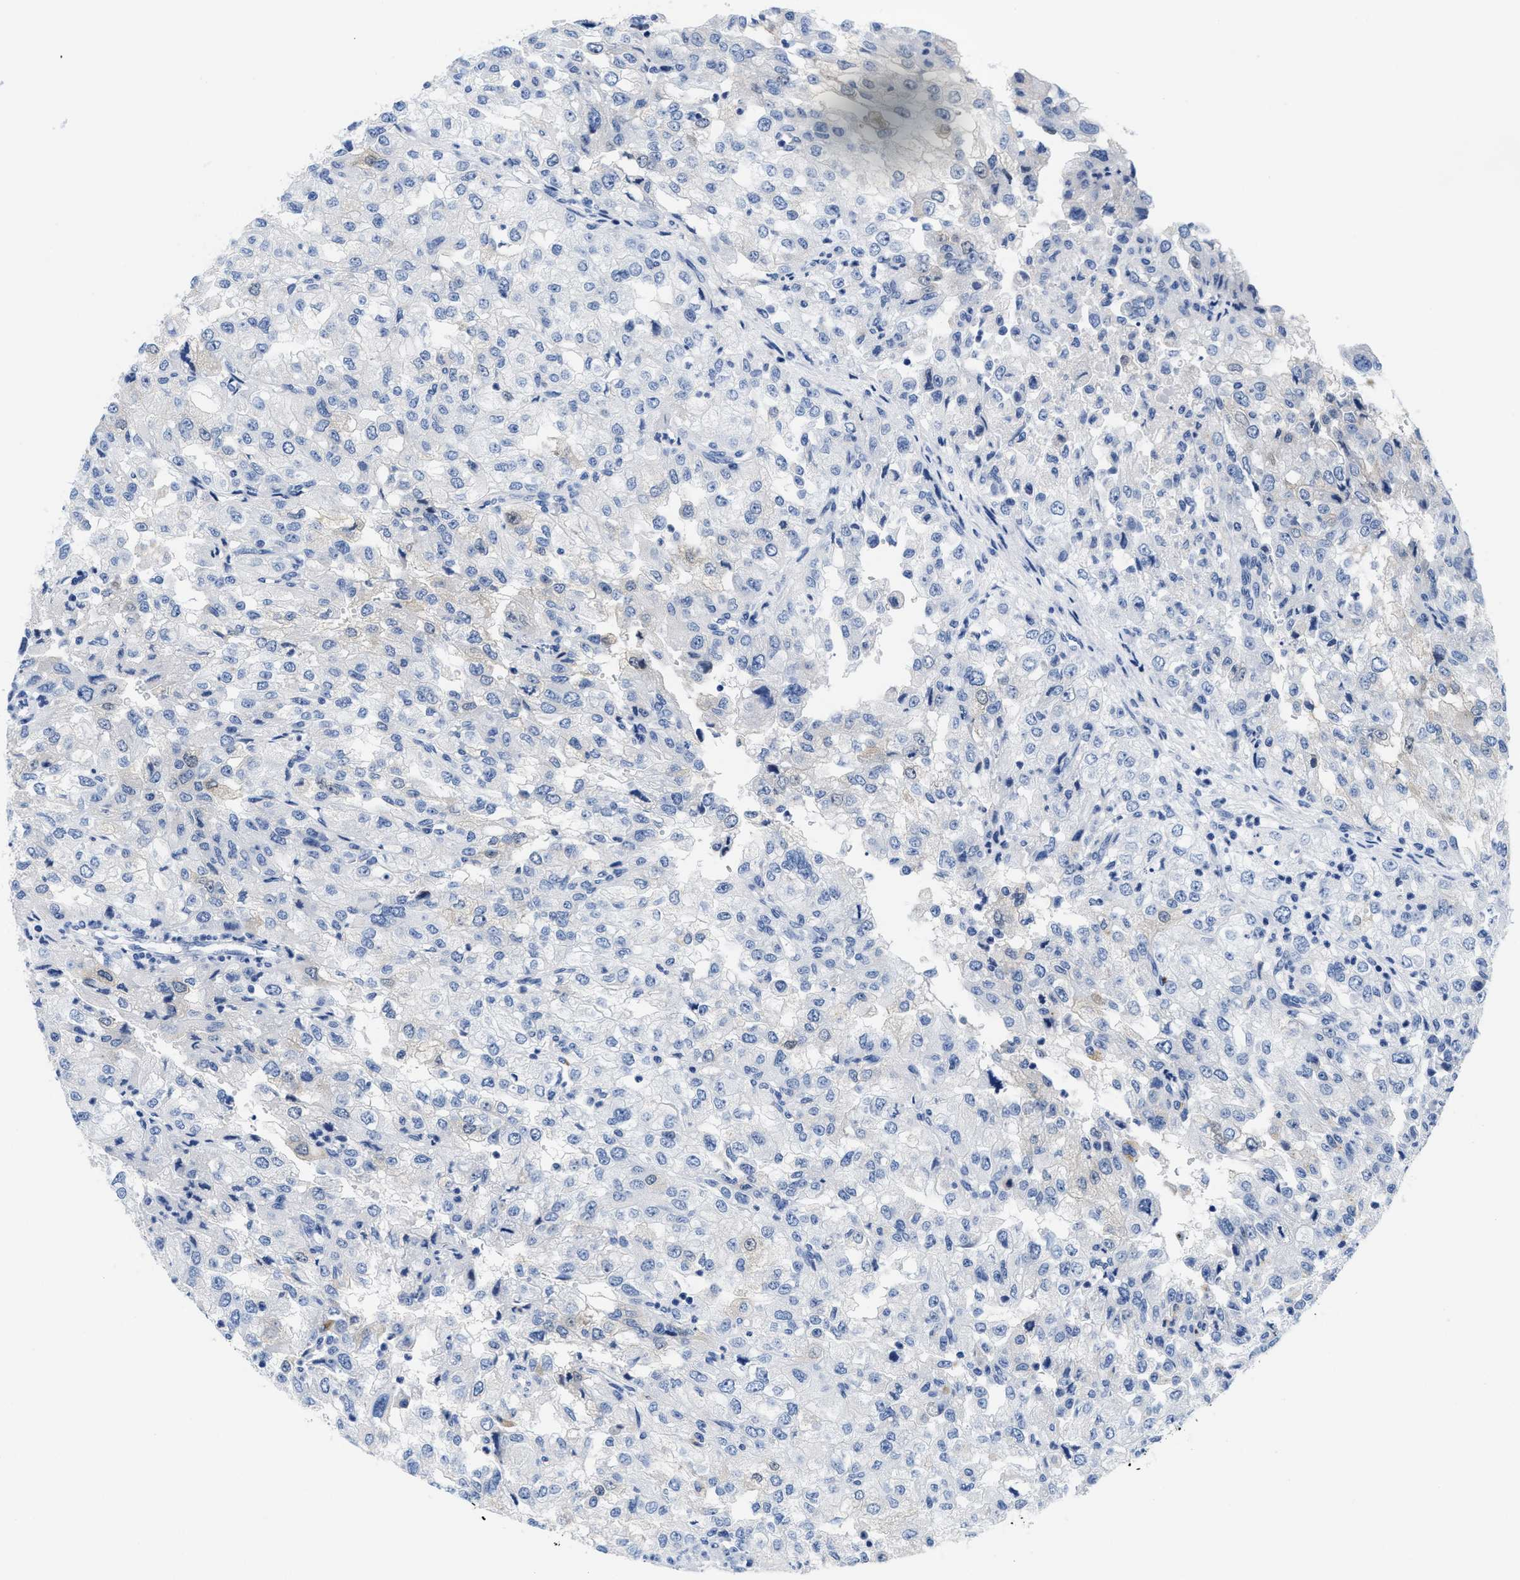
{"staining": {"intensity": "negative", "quantity": "none", "location": "none"}, "tissue": "renal cancer", "cell_type": "Tumor cells", "image_type": "cancer", "snomed": [{"axis": "morphology", "description": "Adenocarcinoma, NOS"}, {"axis": "topography", "description": "Kidney"}], "caption": "IHC micrograph of renal cancer stained for a protein (brown), which reveals no staining in tumor cells. (DAB immunohistochemistry with hematoxylin counter stain).", "gene": "TTC3", "patient": {"sex": "female", "age": 54}}